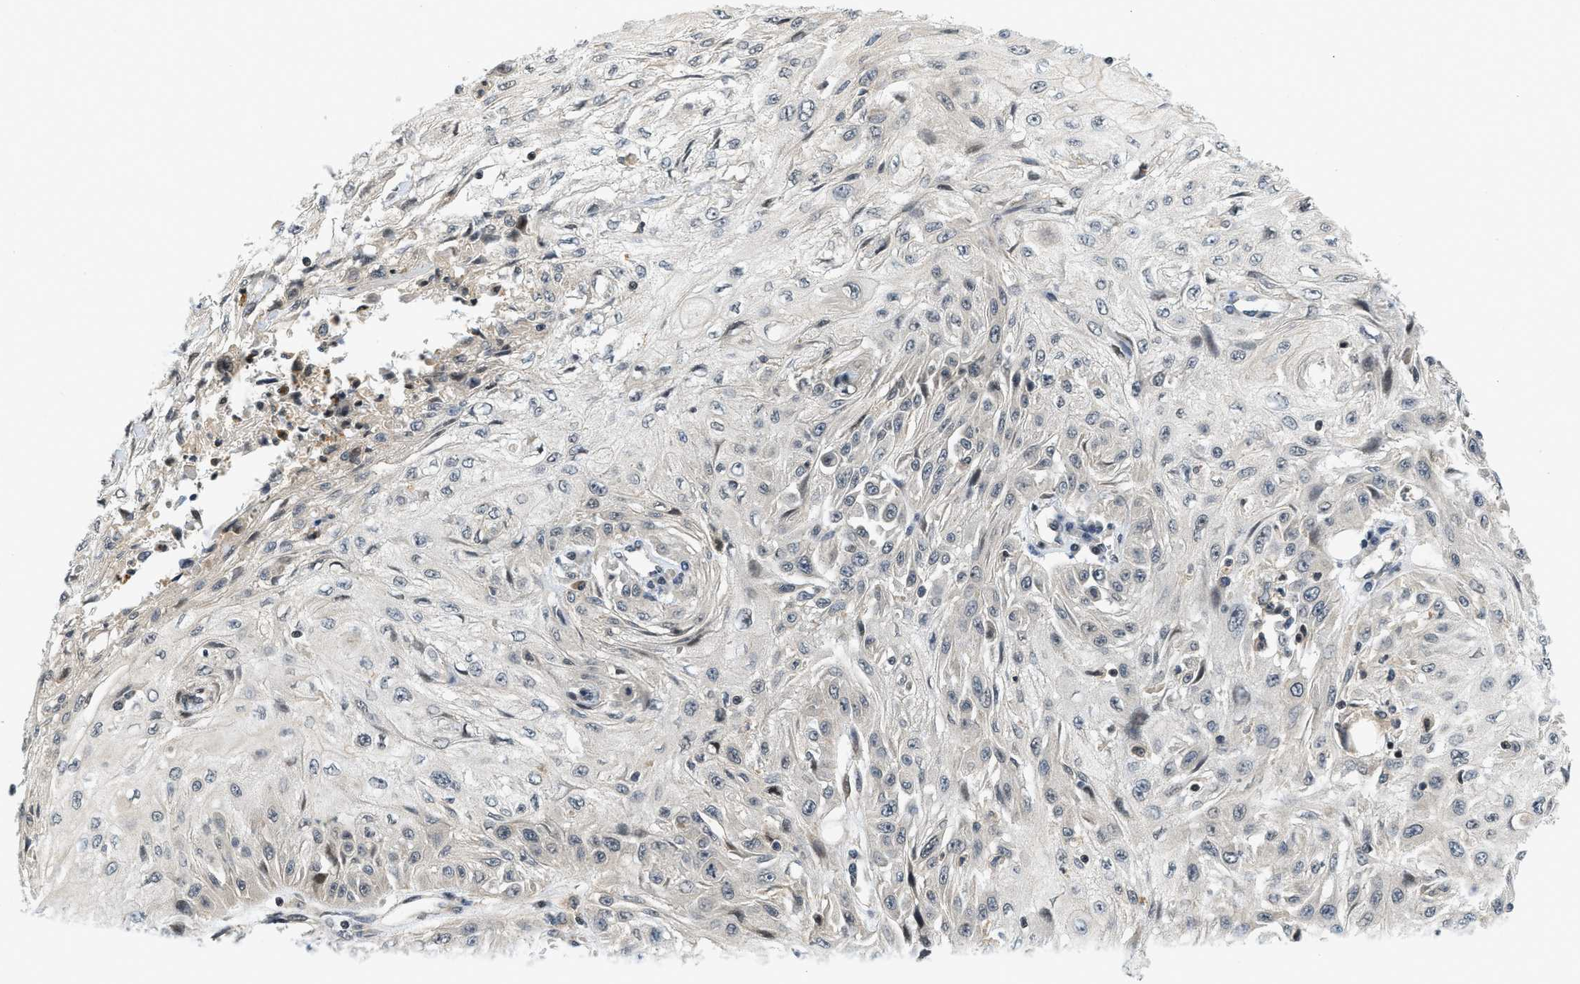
{"staining": {"intensity": "weak", "quantity": "<25%", "location": "cytoplasmic/membranous"}, "tissue": "skin cancer", "cell_type": "Tumor cells", "image_type": "cancer", "snomed": [{"axis": "morphology", "description": "Squamous cell carcinoma, NOS"}, {"axis": "topography", "description": "Skin"}], "caption": "A histopathology image of human skin cancer (squamous cell carcinoma) is negative for staining in tumor cells. Nuclei are stained in blue.", "gene": "KMT2A", "patient": {"sex": "male", "age": 75}}